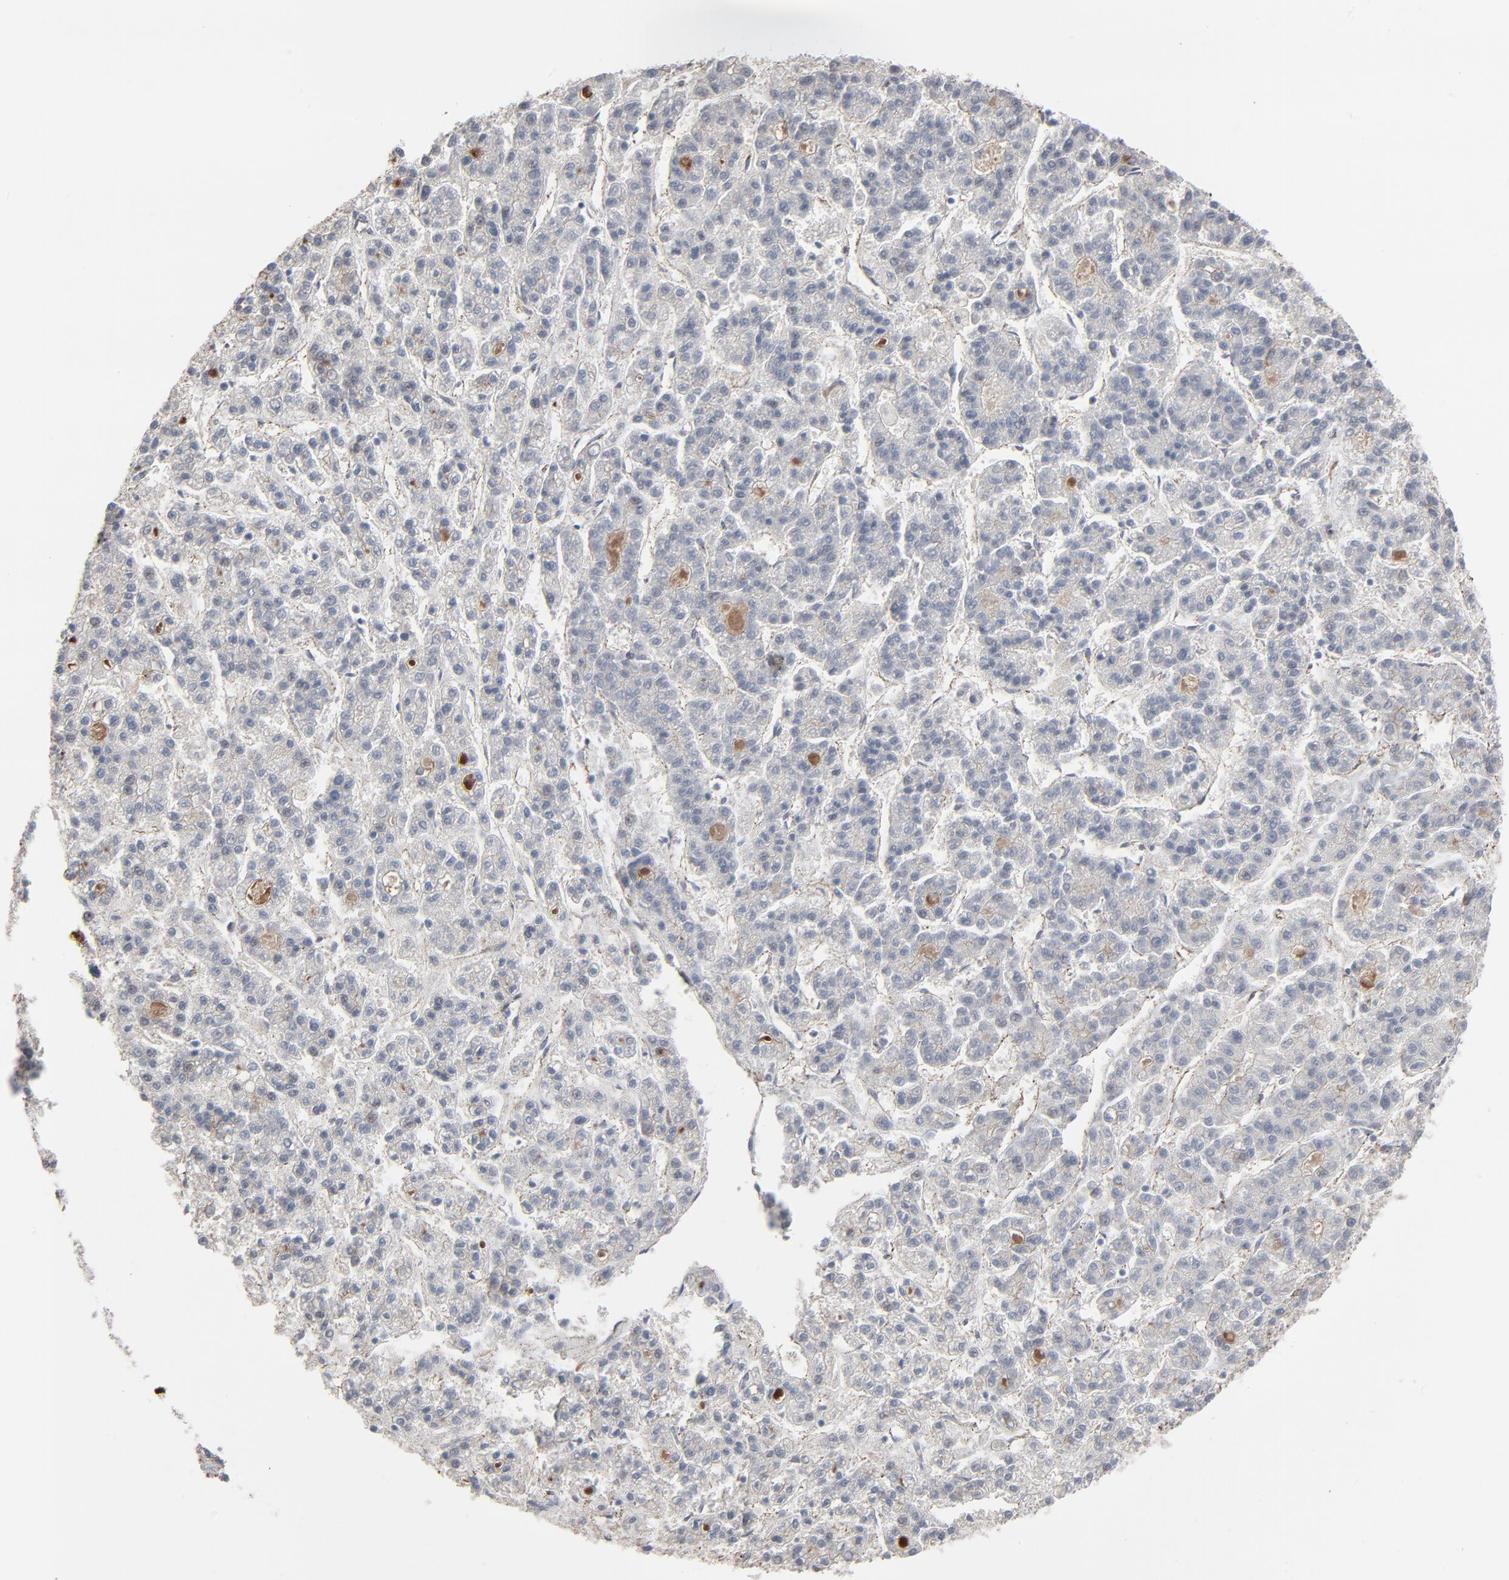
{"staining": {"intensity": "negative", "quantity": "none", "location": "none"}, "tissue": "liver cancer", "cell_type": "Tumor cells", "image_type": "cancer", "snomed": [{"axis": "morphology", "description": "Carcinoma, Hepatocellular, NOS"}, {"axis": "topography", "description": "Liver"}], "caption": "Immunohistochemistry (IHC) image of human liver cancer (hepatocellular carcinoma) stained for a protein (brown), which demonstrates no positivity in tumor cells.", "gene": "CTNND1", "patient": {"sex": "male", "age": 70}}